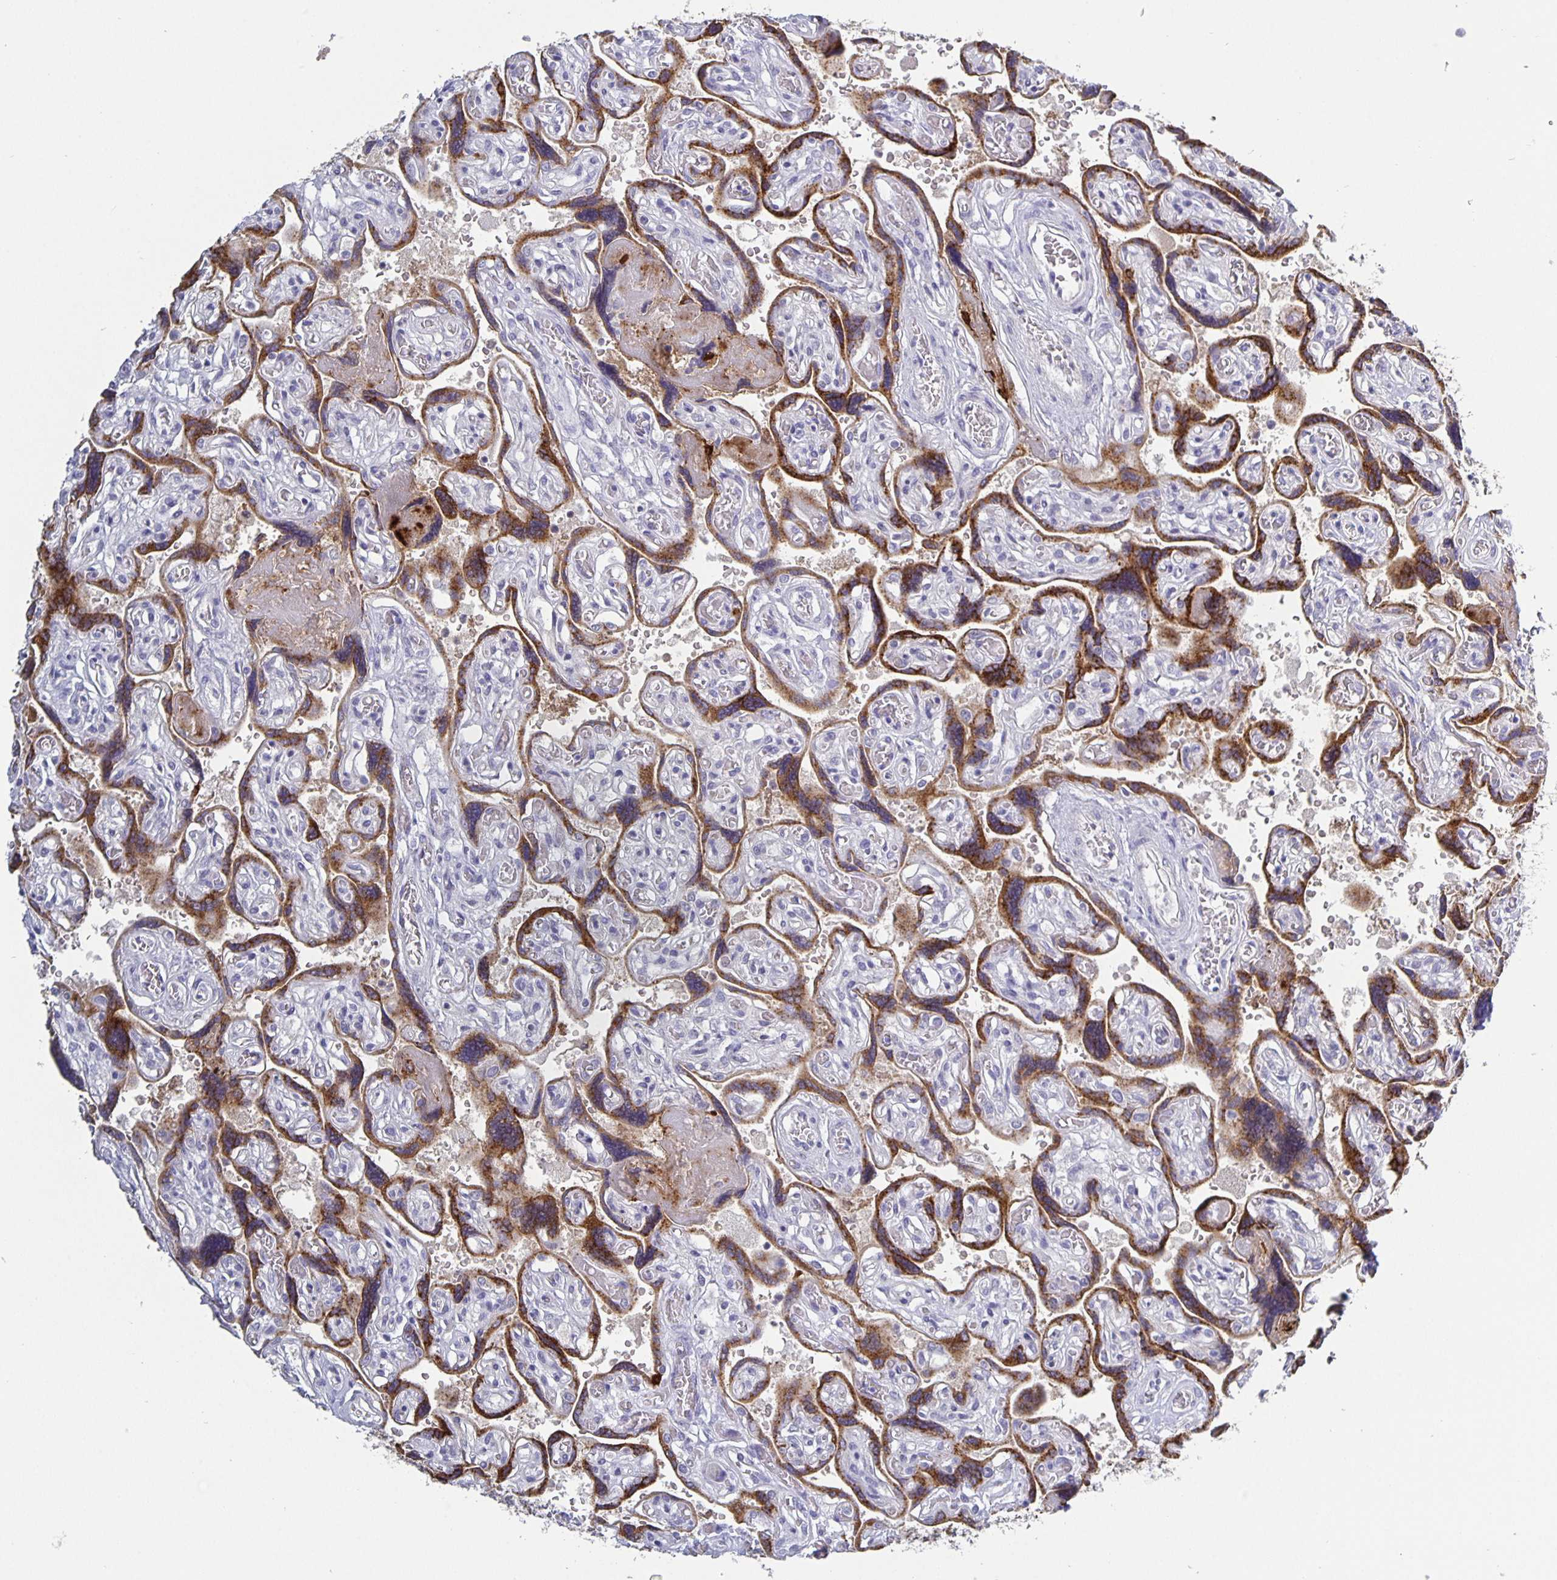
{"staining": {"intensity": "negative", "quantity": "none", "location": "none"}, "tissue": "placenta", "cell_type": "Decidual cells", "image_type": "normal", "snomed": [{"axis": "morphology", "description": "Normal tissue, NOS"}, {"axis": "topography", "description": "Placenta"}], "caption": "This is a micrograph of immunohistochemistry (IHC) staining of normal placenta, which shows no positivity in decidual cells. (Brightfield microscopy of DAB (3,3'-diaminobenzidine) immunohistochemistry at high magnification).", "gene": "GDF15", "patient": {"sex": "female", "age": 32}}